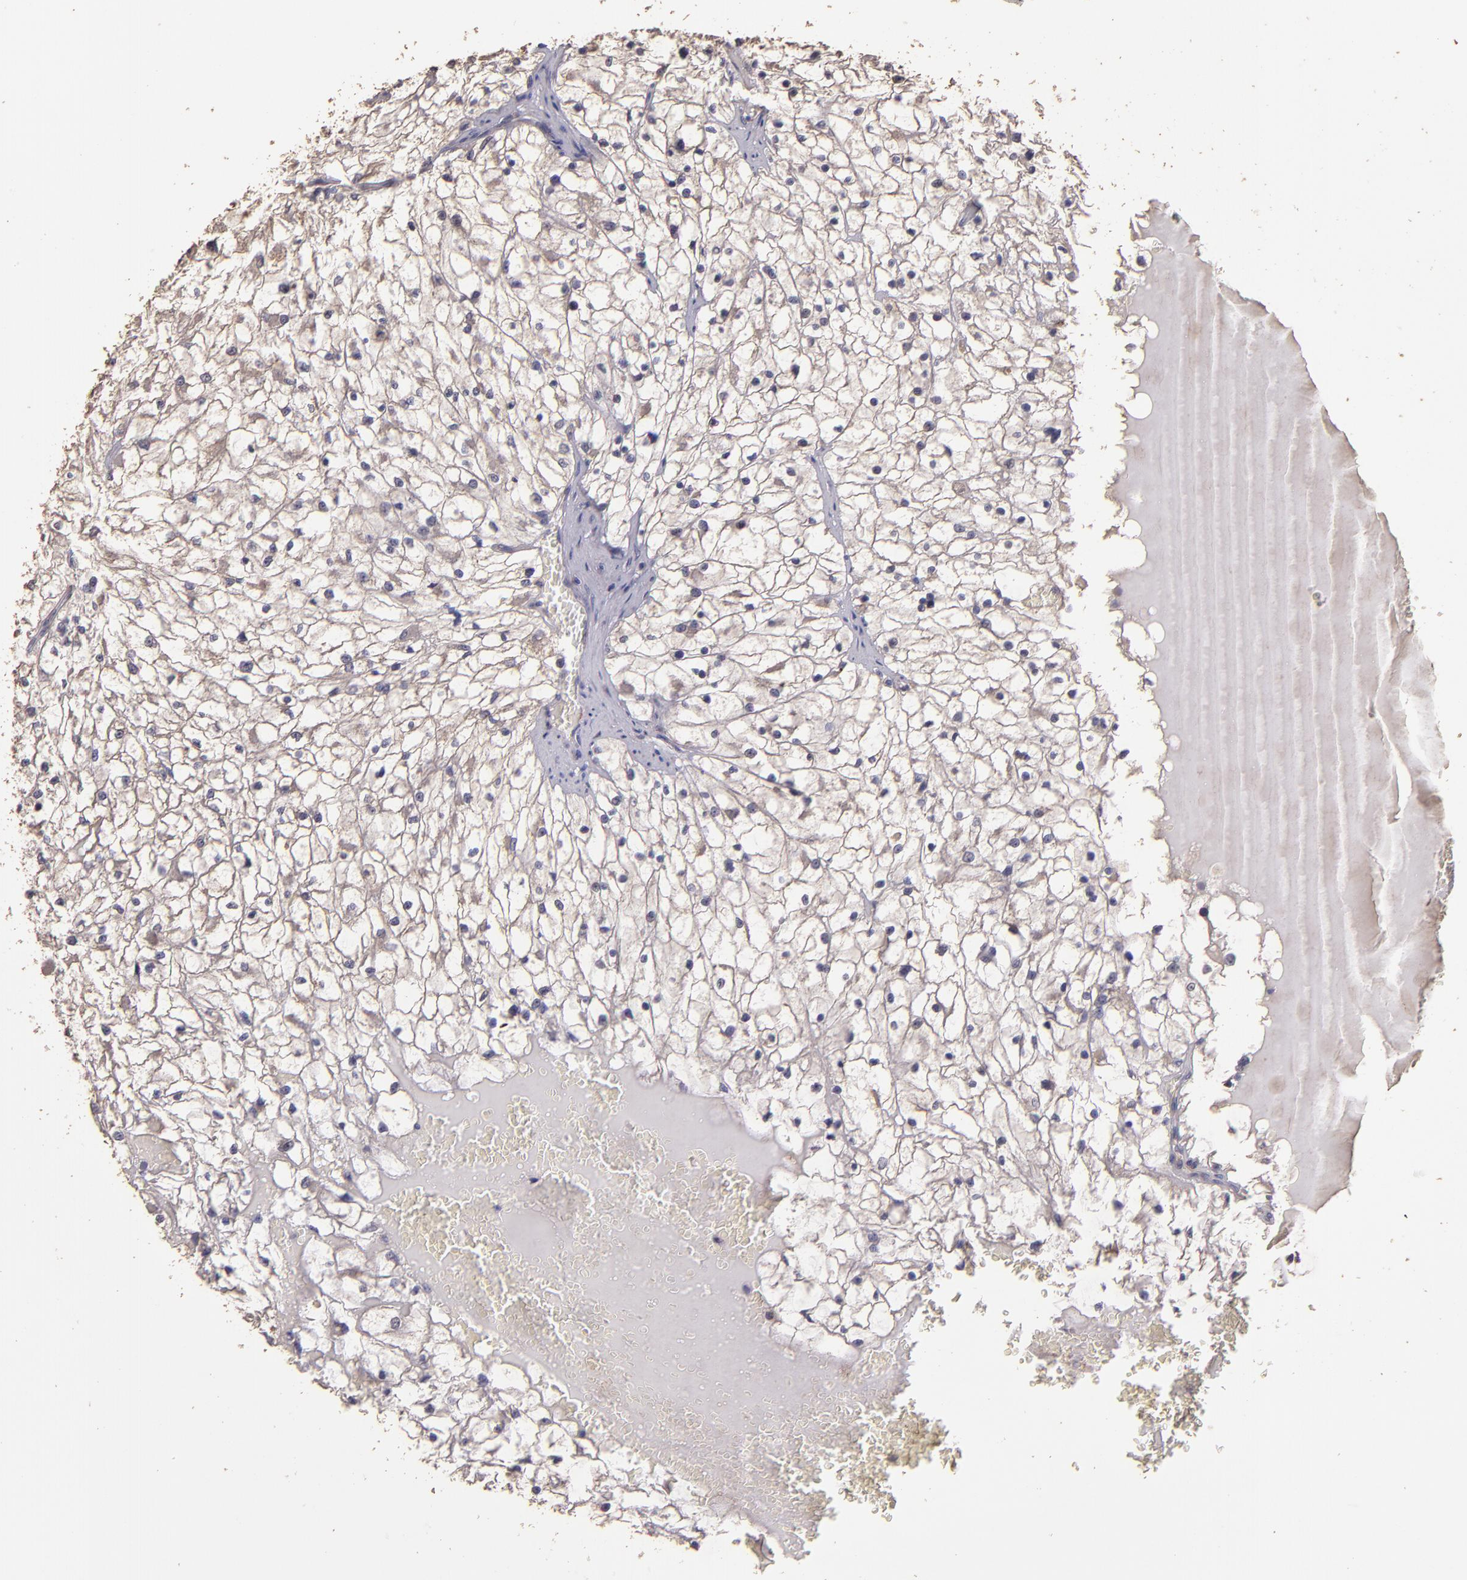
{"staining": {"intensity": "weak", "quantity": "<25%", "location": "cytoplasmic/membranous"}, "tissue": "renal cancer", "cell_type": "Tumor cells", "image_type": "cancer", "snomed": [{"axis": "morphology", "description": "Adenocarcinoma, NOS"}, {"axis": "topography", "description": "Kidney"}], "caption": "Renal cancer was stained to show a protein in brown. There is no significant positivity in tumor cells. (DAB (3,3'-diaminobenzidine) IHC with hematoxylin counter stain).", "gene": "HECTD1", "patient": {"sex": "male", "age": 61}}